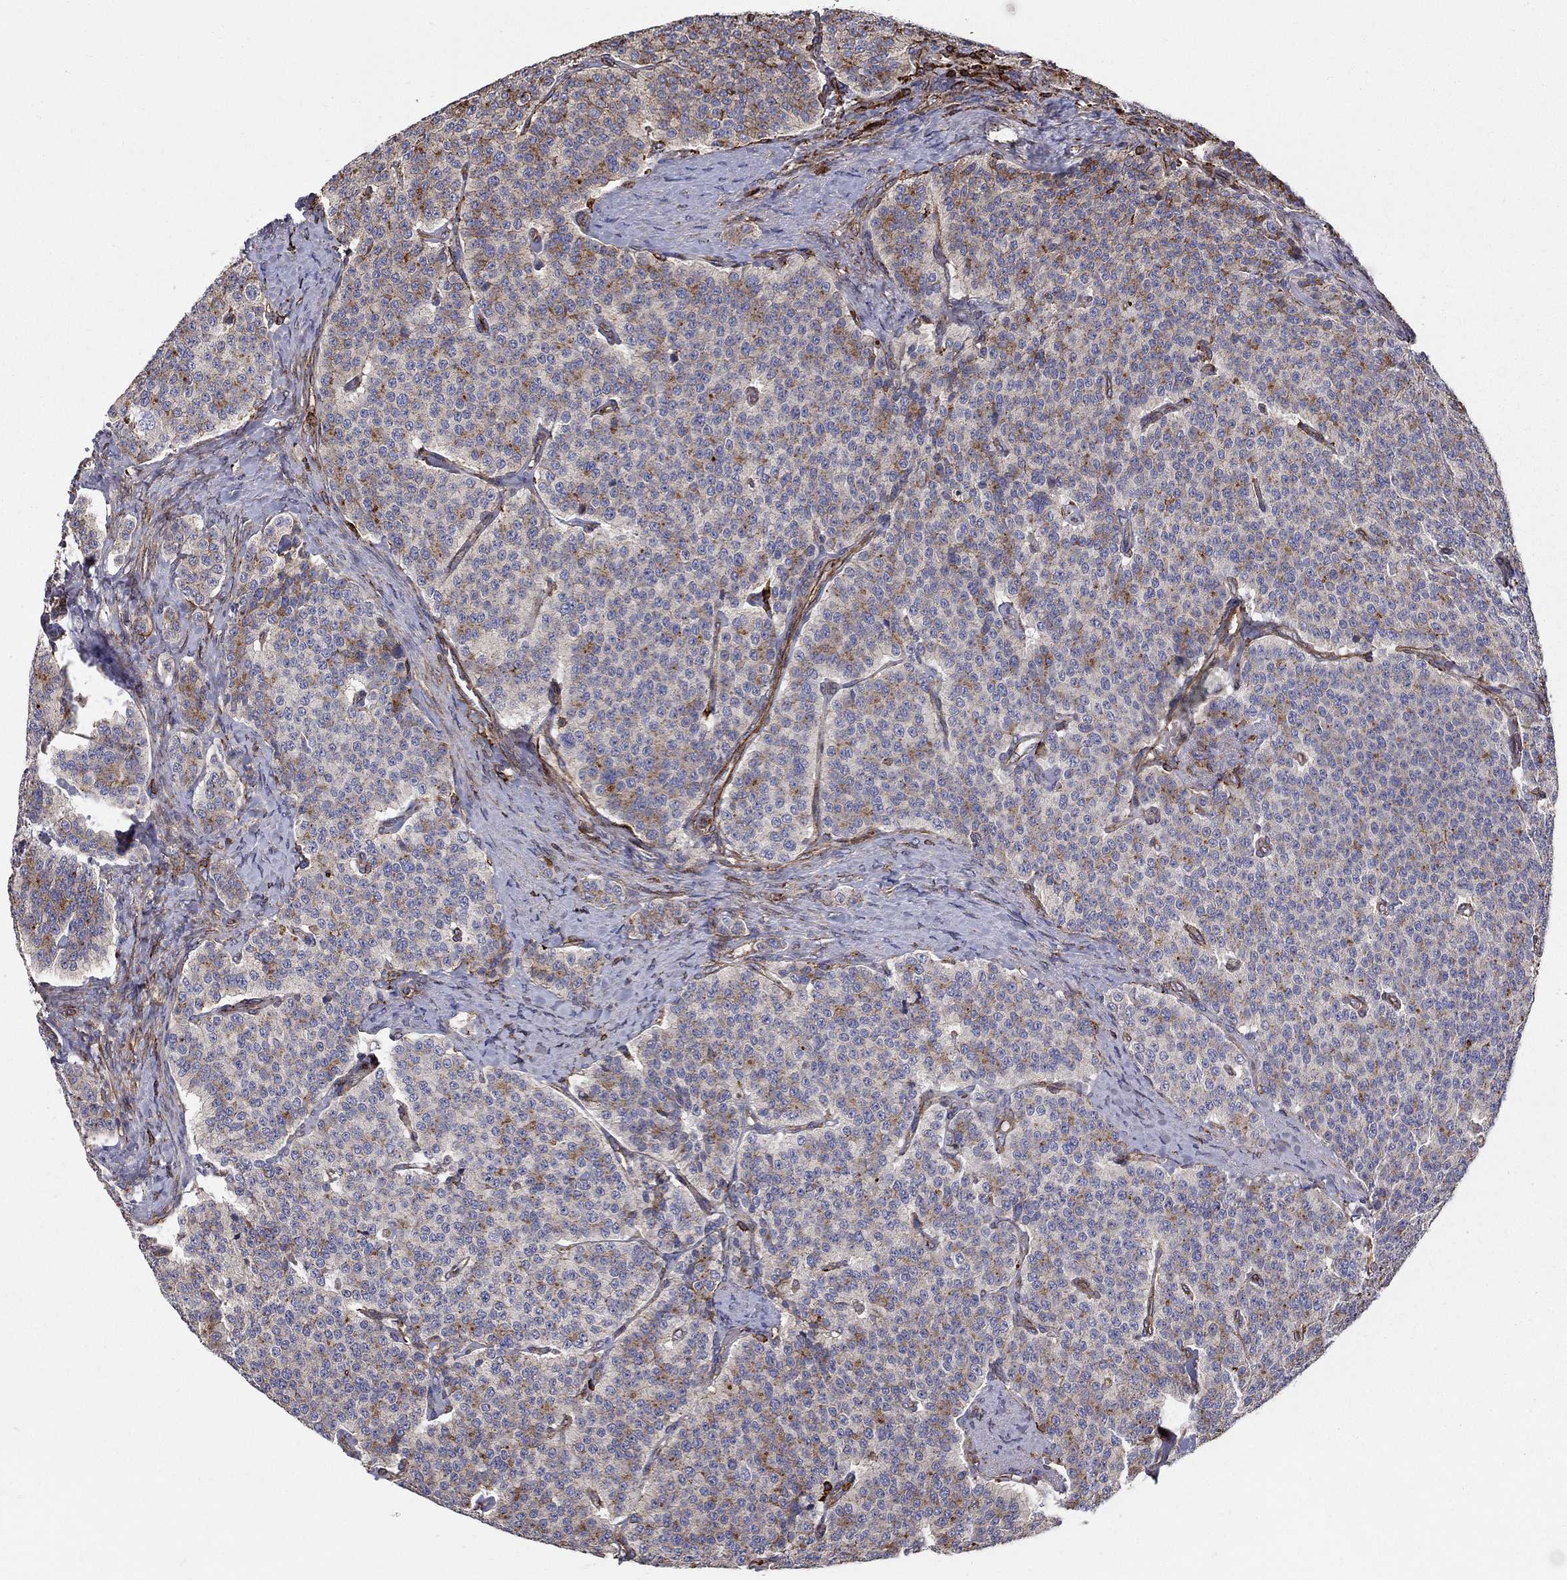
{"staining": {"intensity": "strong", "quantity": "<25%", "location": "cytoplasmic/membranous"}, "tissue": "carcinoid", "cell_type": "Tumor cells", "image_type": "cancer", "snomed": [{"axis": "morphology", "description": "Carcinoid, malignant, NOS"}, {"axis": "topography", "description": "Small intestine"}], "caption": "Immunohistochemistry micrograph of neoplastic tissue: carcinoid stained using immunohistochemistry displays medium levels of strong protein expression localized specifically in the cytoplasmic/membranous of tumor cells, appearing as a cytoplasmic/membranous brown color.", "gene": "NPHP1", "patient": {"sex": "female", "age": 58}}